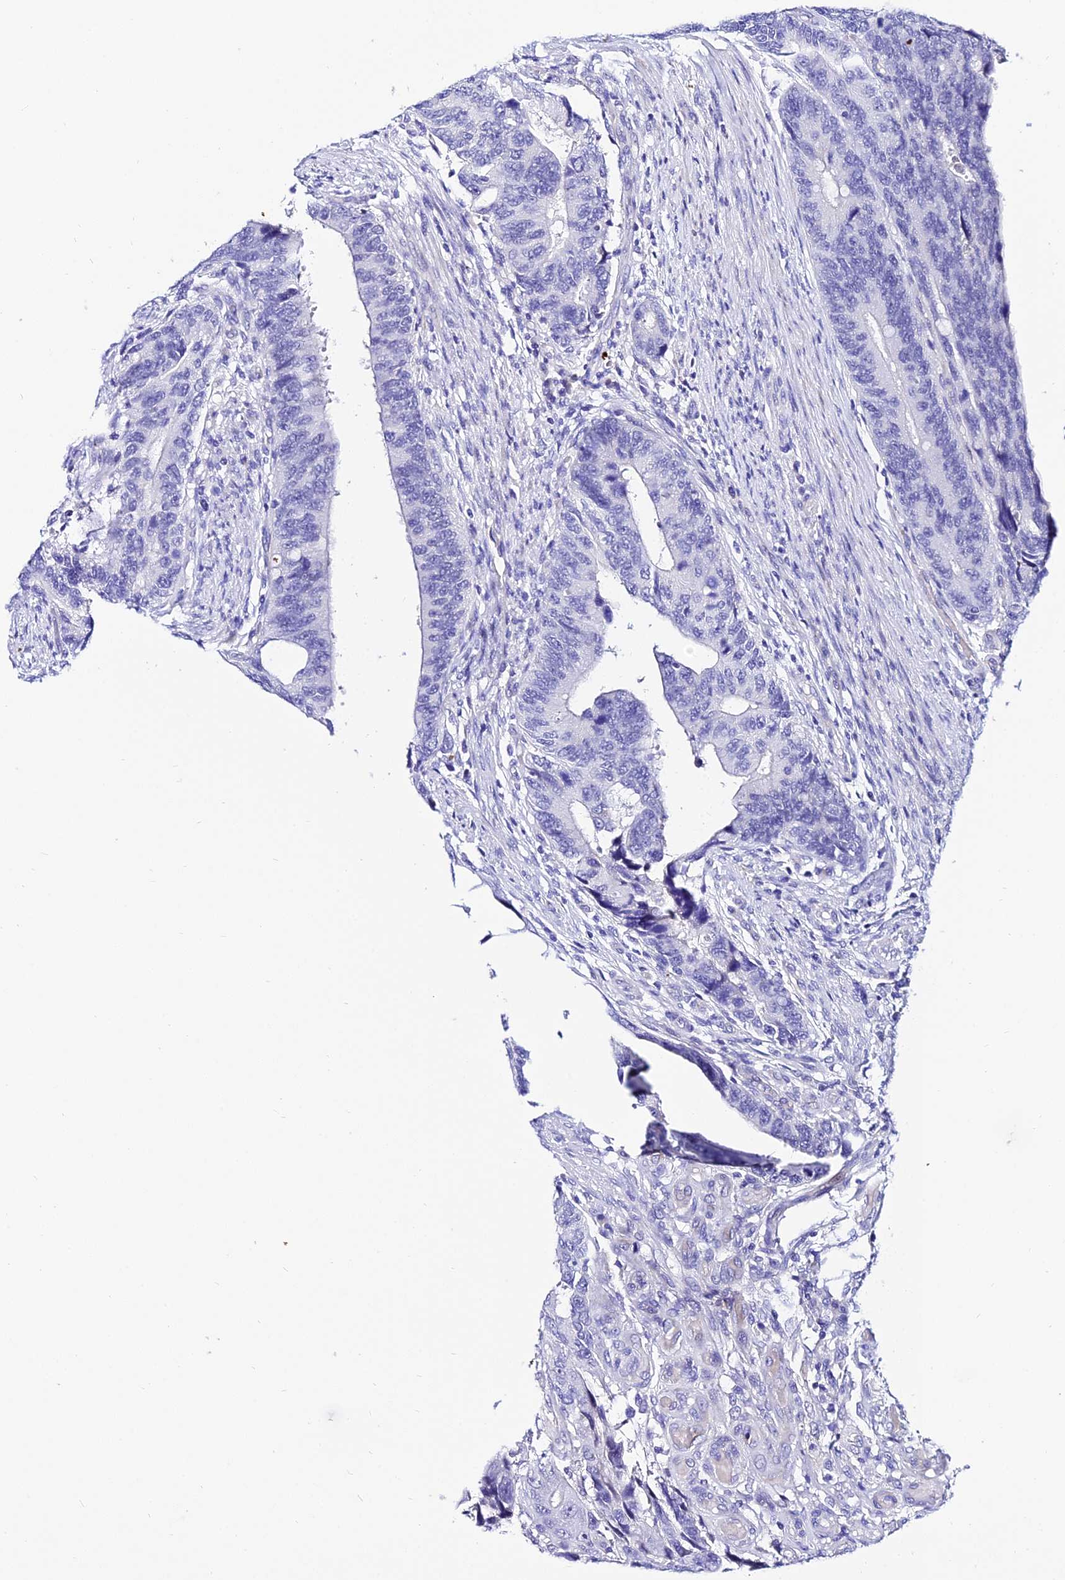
{"staining": {"intensity": "negative", "quantity": "none", "location": "none"}, "tissue": "colorectal cancer", "cell_type": "Tumor cells", "image_type": "cancer", "snomed": [{"axis": "morphology", "description": "Adenocarcinoma, NOS"}, {"axis": "topography", "description": "Colon"}], "caption": "High magnification brightfield microscopy of colorectal cancer stained with DAB (brown) and counterstained with hematoxylin (blue): tumor cells show no significant staining. (Stains: DAB immunohistochemistry with hematoxylin counter stain, Microscopy: brightfield microscopy at high magnification).", "gene": "DEFB106A", "patient": {"sex": "male", "age": 87}}